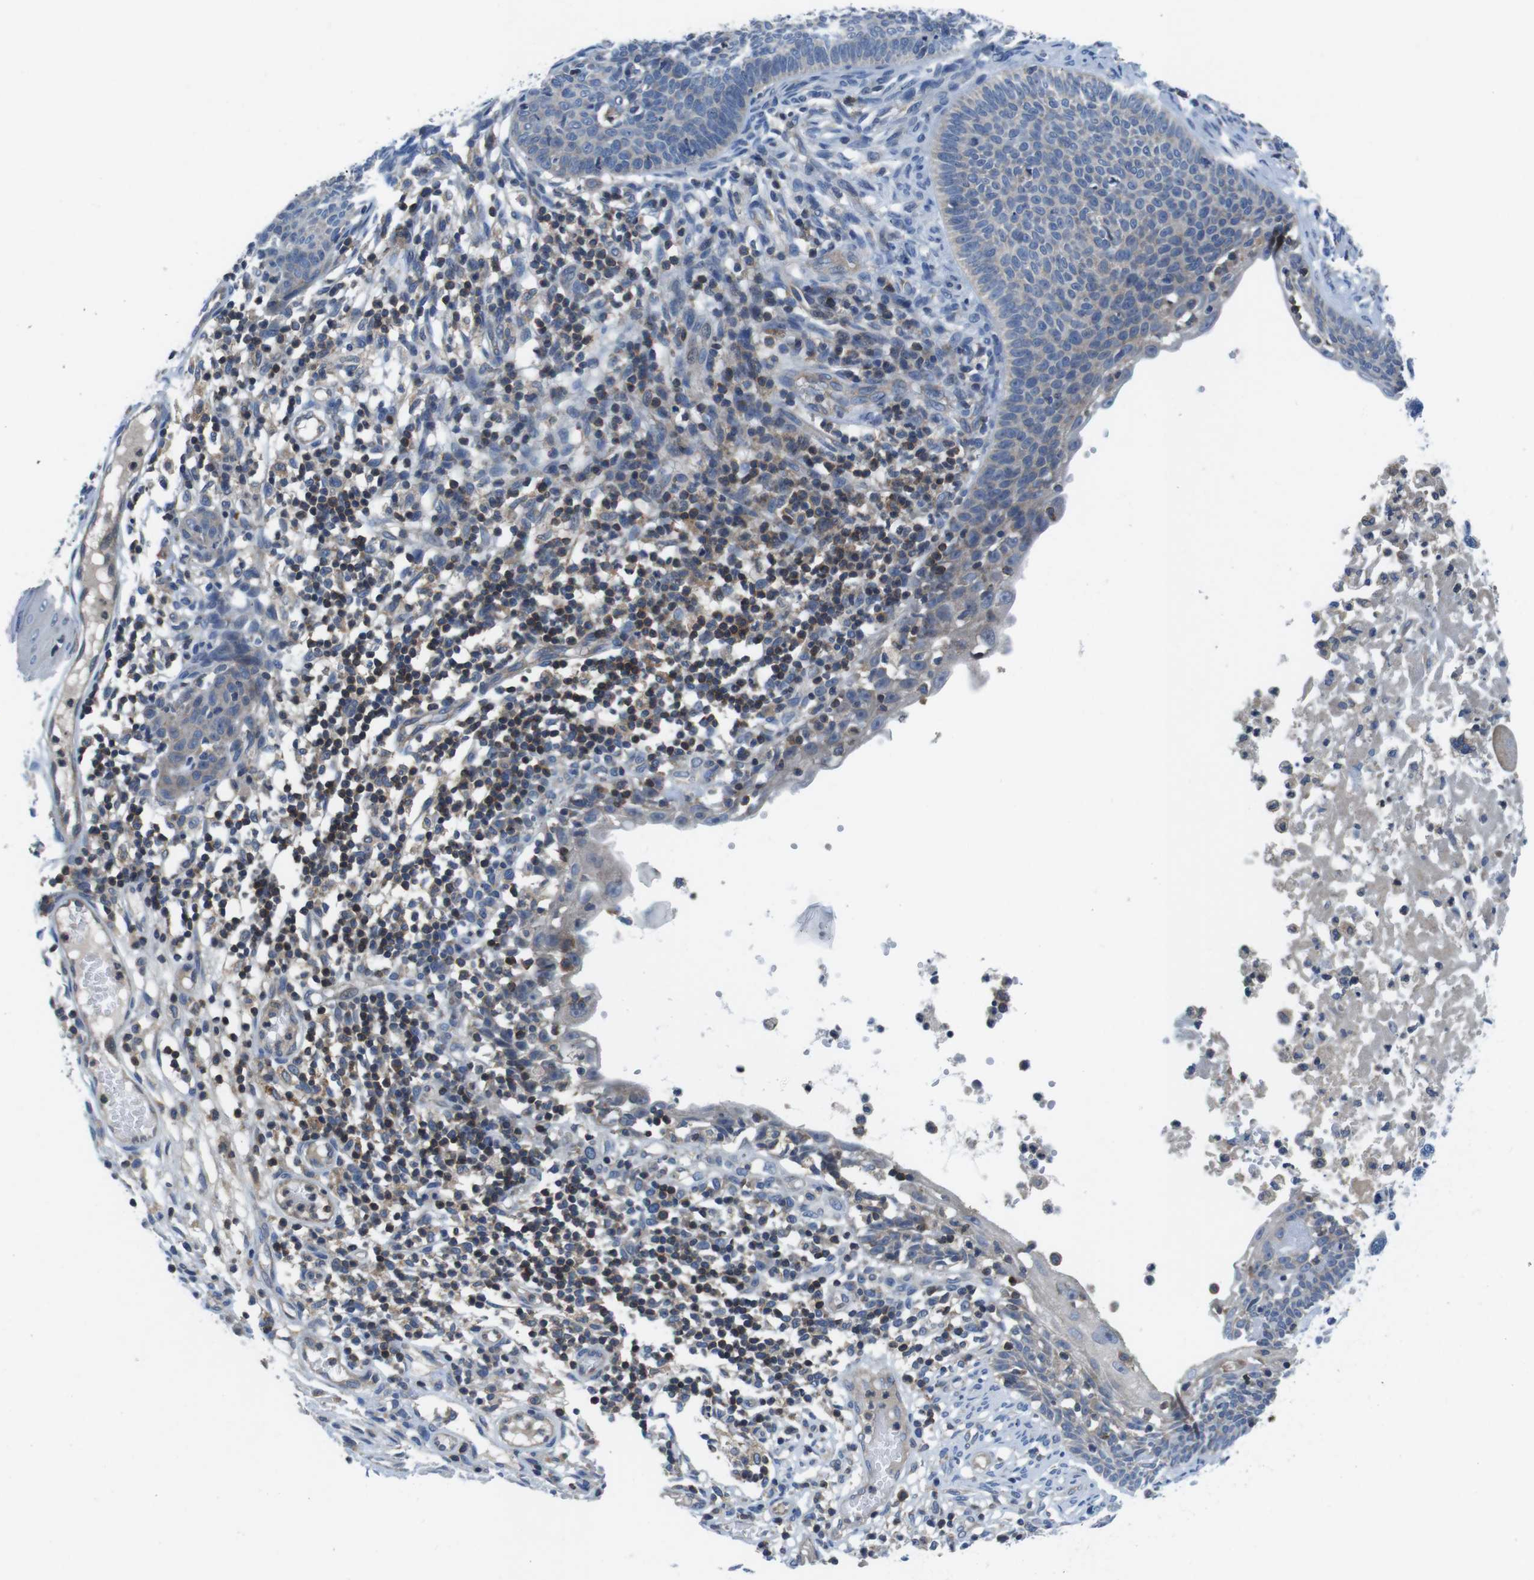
{"staining": {"intensity": "negative", "quantity": "none", "location": "none"}, "tissue": "skin cancer", "cell_type": "Tumor cells", "image_type": "cancer", "snomed": [{"axis": "morphology", "description": "Normal tissue, NOS"}, {"axis": "morphology", "description": "Basal cell carcinoma"}, {"axis": "topography", "description": "Skin"}], "caption": "Immunohistochemical staining of skin basal cell carcinoma demonstrates no significant expression in tumor cells.", "gene": "PIK3CD", "patient": {"sex": "male", "age": 87}}